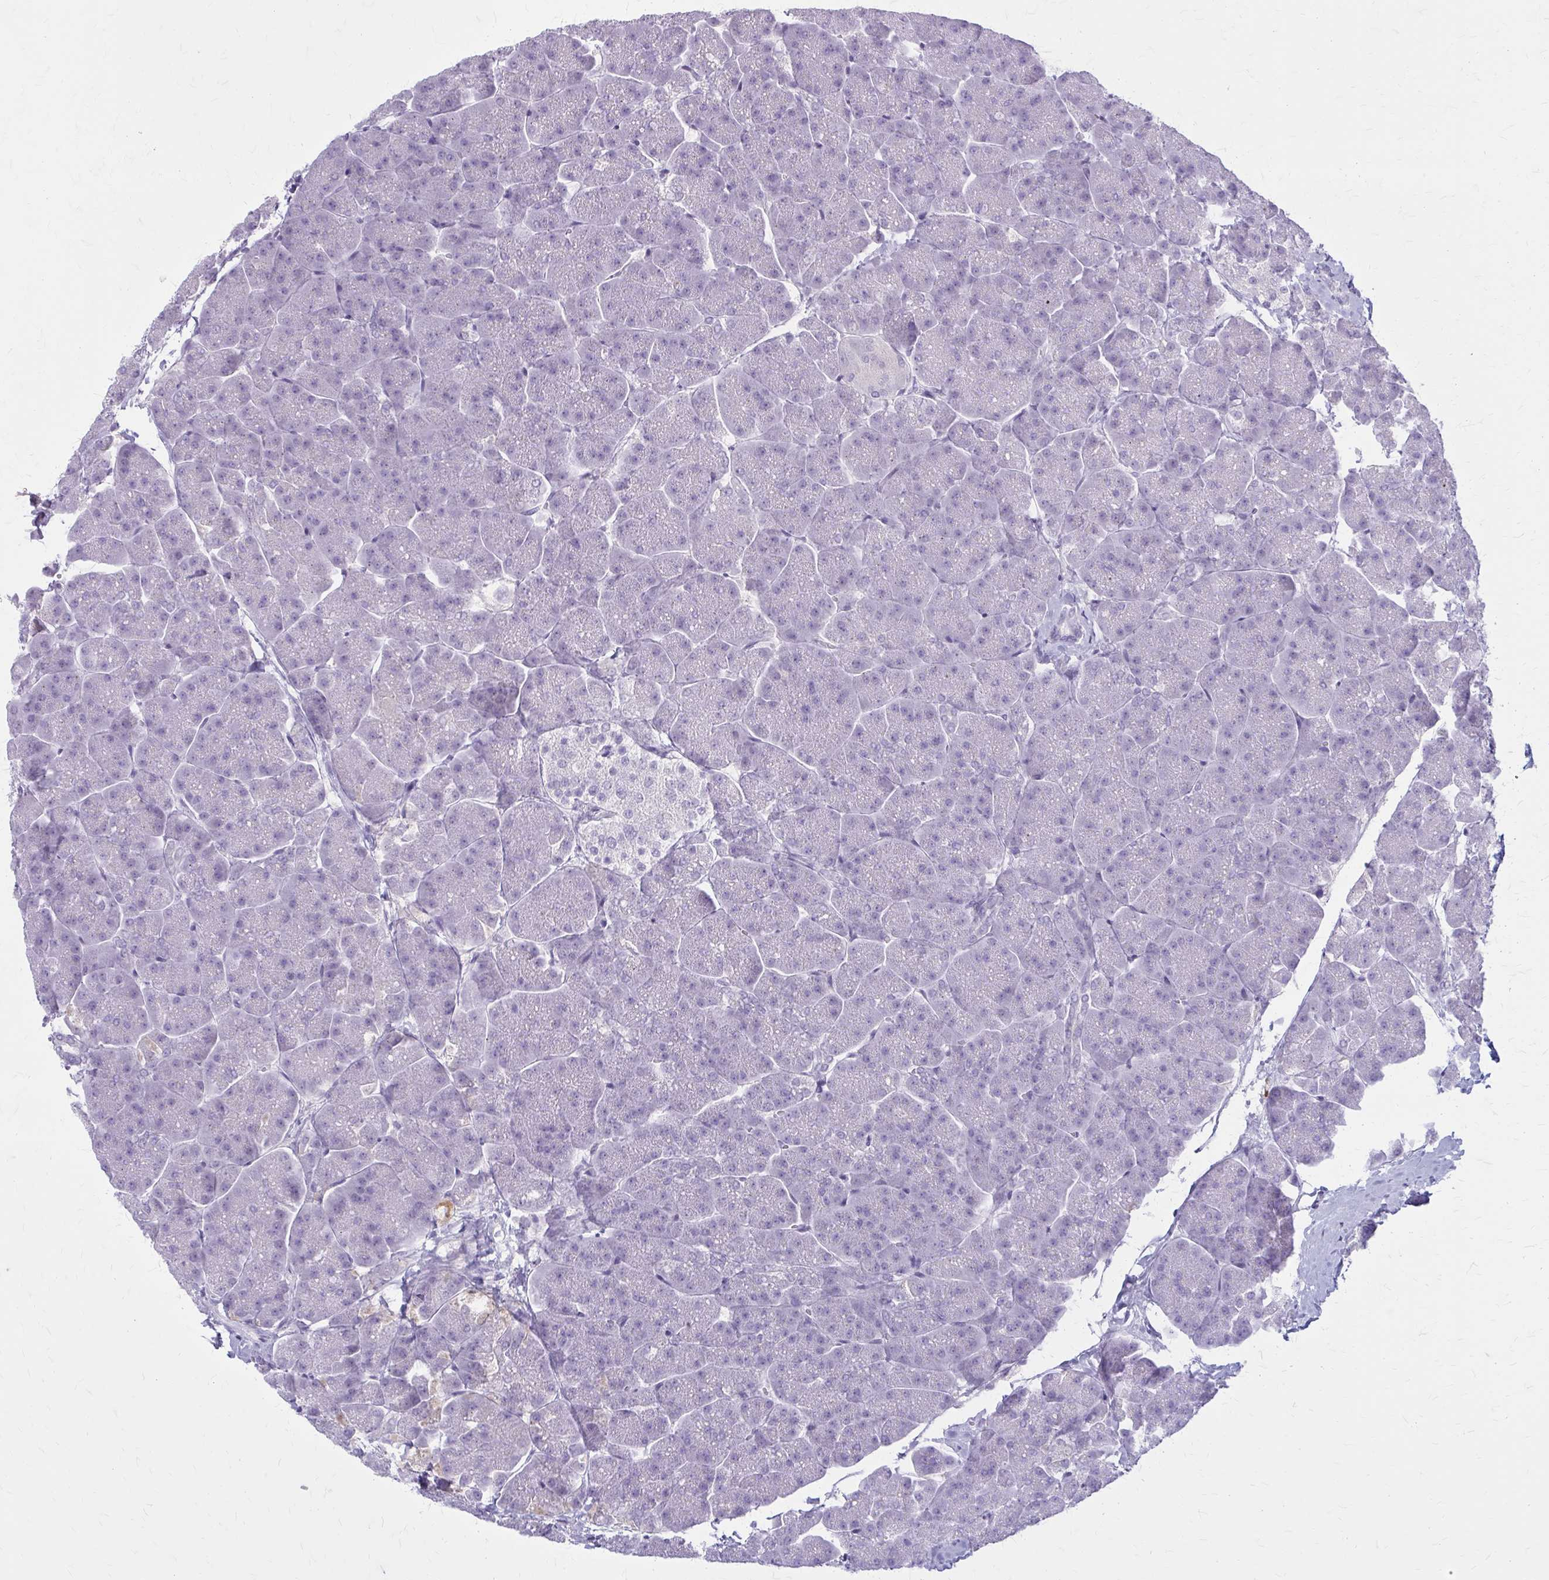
{"staining": {"intensity": "negative", "quantity": "none", "location": "none"}, "tissue": "pancreas", "cell_type": "Exocrine glandular cells", "image_type": "normal", "snomed": [{"axis": "morphology", "description": "Normal tissue, NOS"}, {"axis": "topography", "description": "Pancreas"}, {"axis": "topography", "description": "Peripheral nerve tissue"}], "caption": "Immunohistochemistry (IHC) of normal human pancreas demonstrates no expression in exocrine glandular cells. (Immunohistochemistry (IHC), brightfield microscopy, high magnification).", "gene": "SERPIND1", "patient": {"sex": "male", "age": 54}}